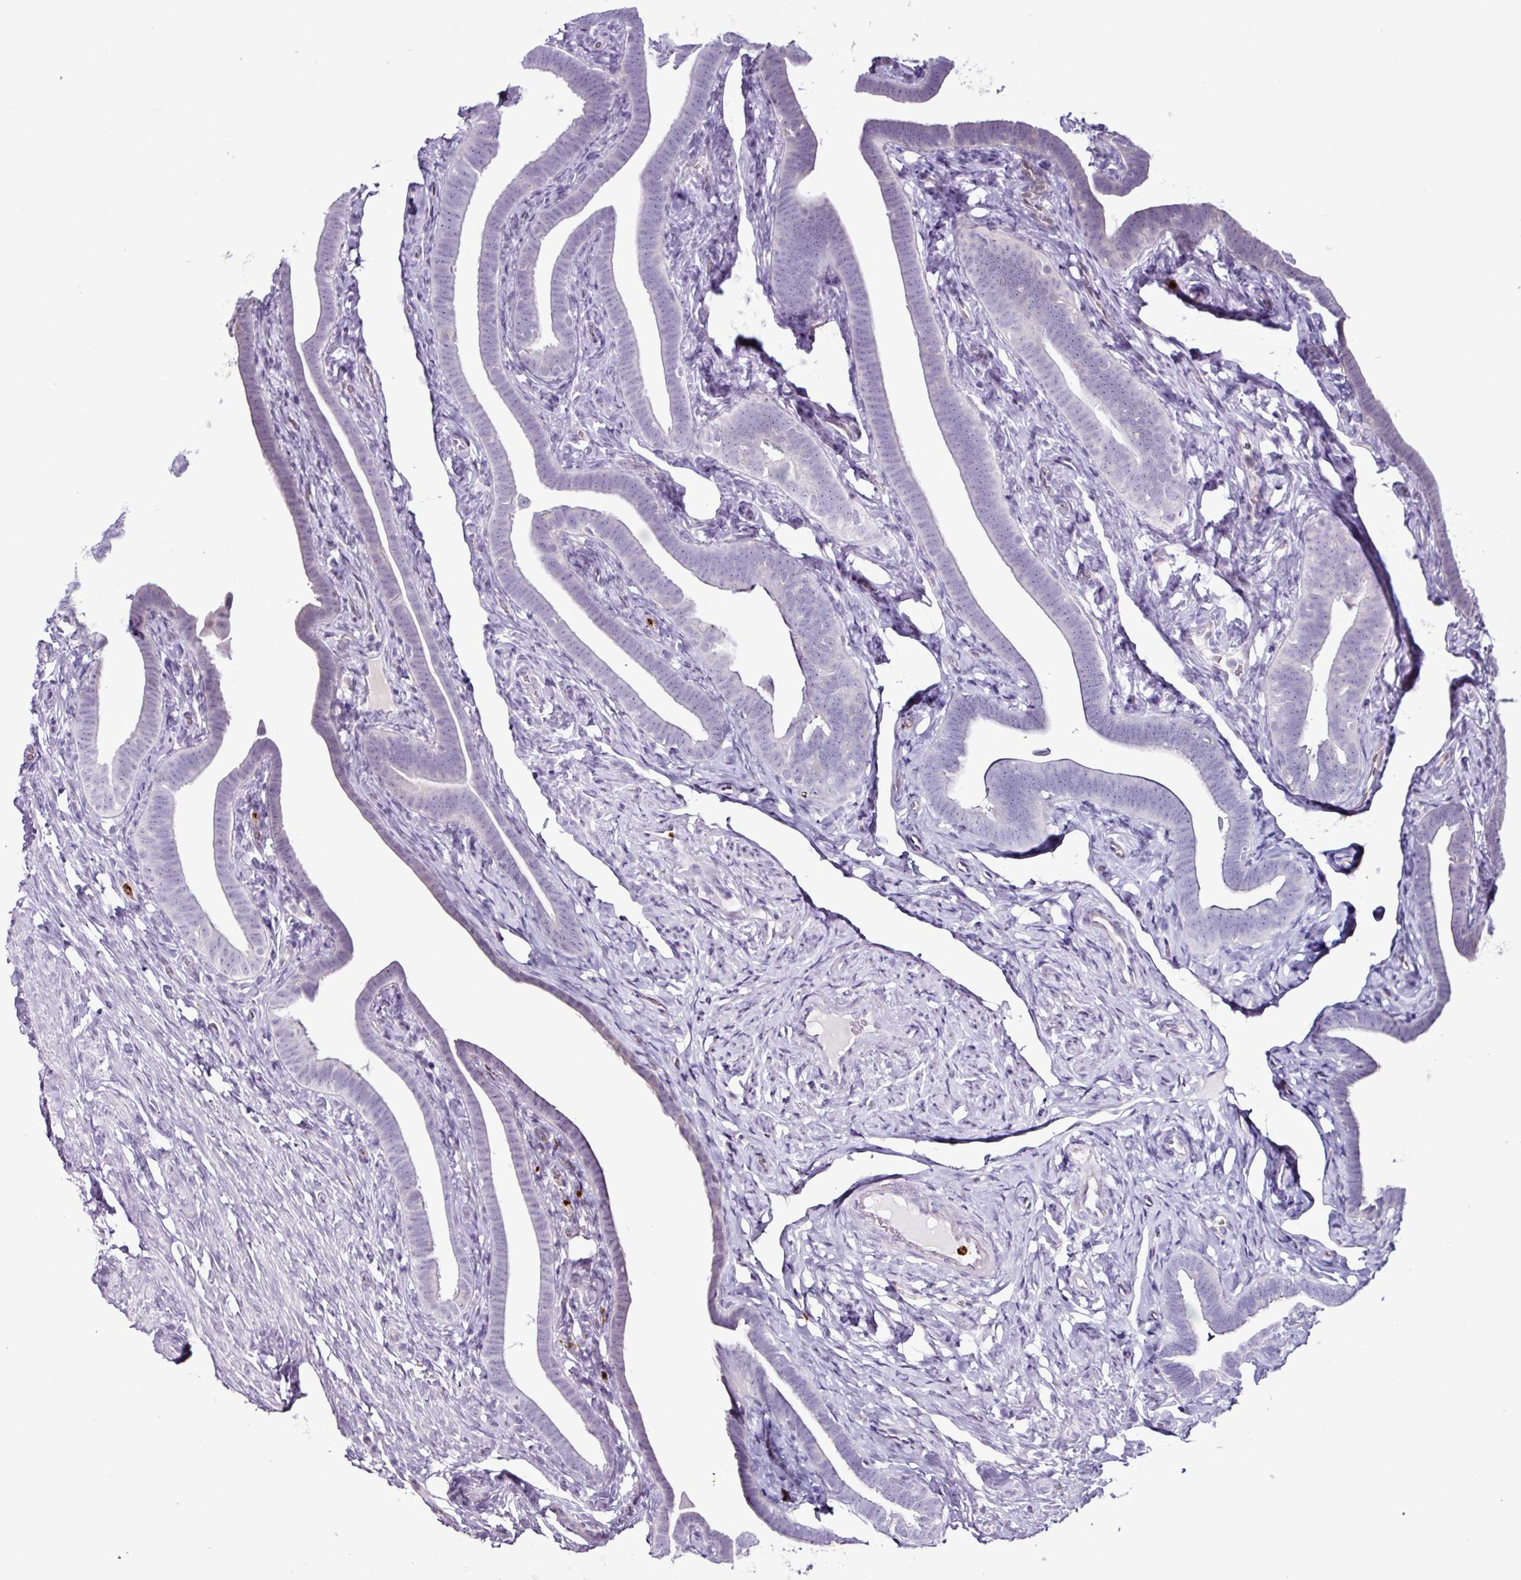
{"staining": {"intensity": "negative", "quantity": "none", "location": "none"}, "tissue": "fallopian tube", "cell_type": "Glandular cells", "image_type": "normal", "snomed": [{"axis": "morphology", "description": "Normal tissue, NOS"}, {"axis": "topography", "description": "Fallopian tube"}], "caption": "Glandular cells show no significant positivity in unremarkable fallopian tube.", "gene": "TMEM178A", "patient": {"sex": "female", "age": 69}}